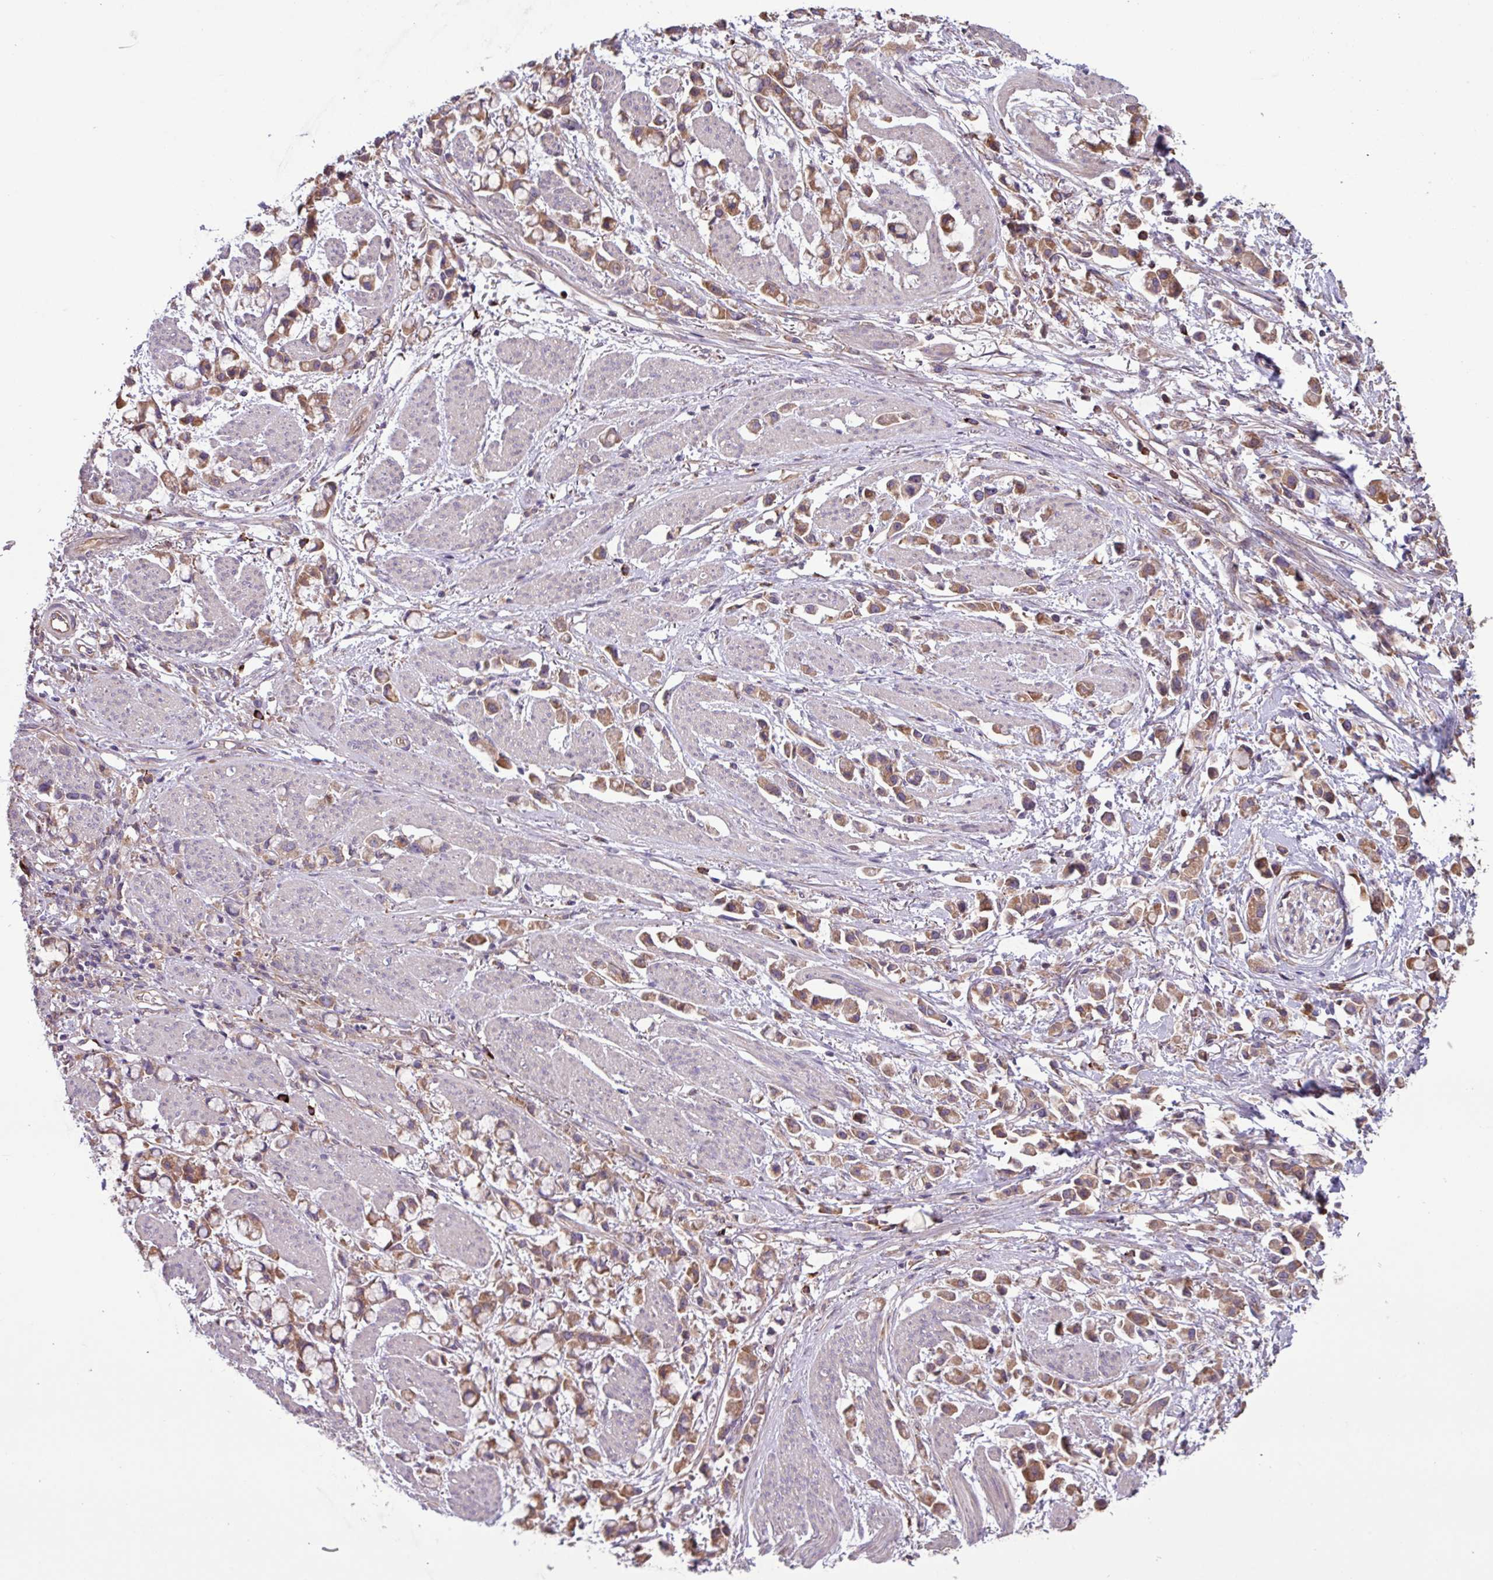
{"staining": {"intensity": "moderate", "quantity": ">75%", "location": "cytoplasmic/membranous"}, "tissue": "stomach cancer", "cell_type": "Tumor cells", "image_type": "cancer", "snomed": [{"axis": "morphology", "description": "Adenocarcinoma, NOS"}, {"axis": "topography", "description": "Stomach"}], "caption": "Protein staining shows moderate cytoplasmic/membranous staining in about >75% of tumor cells in adenocarcinoma (stomach).", "gene": "PTPRQ", "patient": {"sex": "female", "age": 81}}